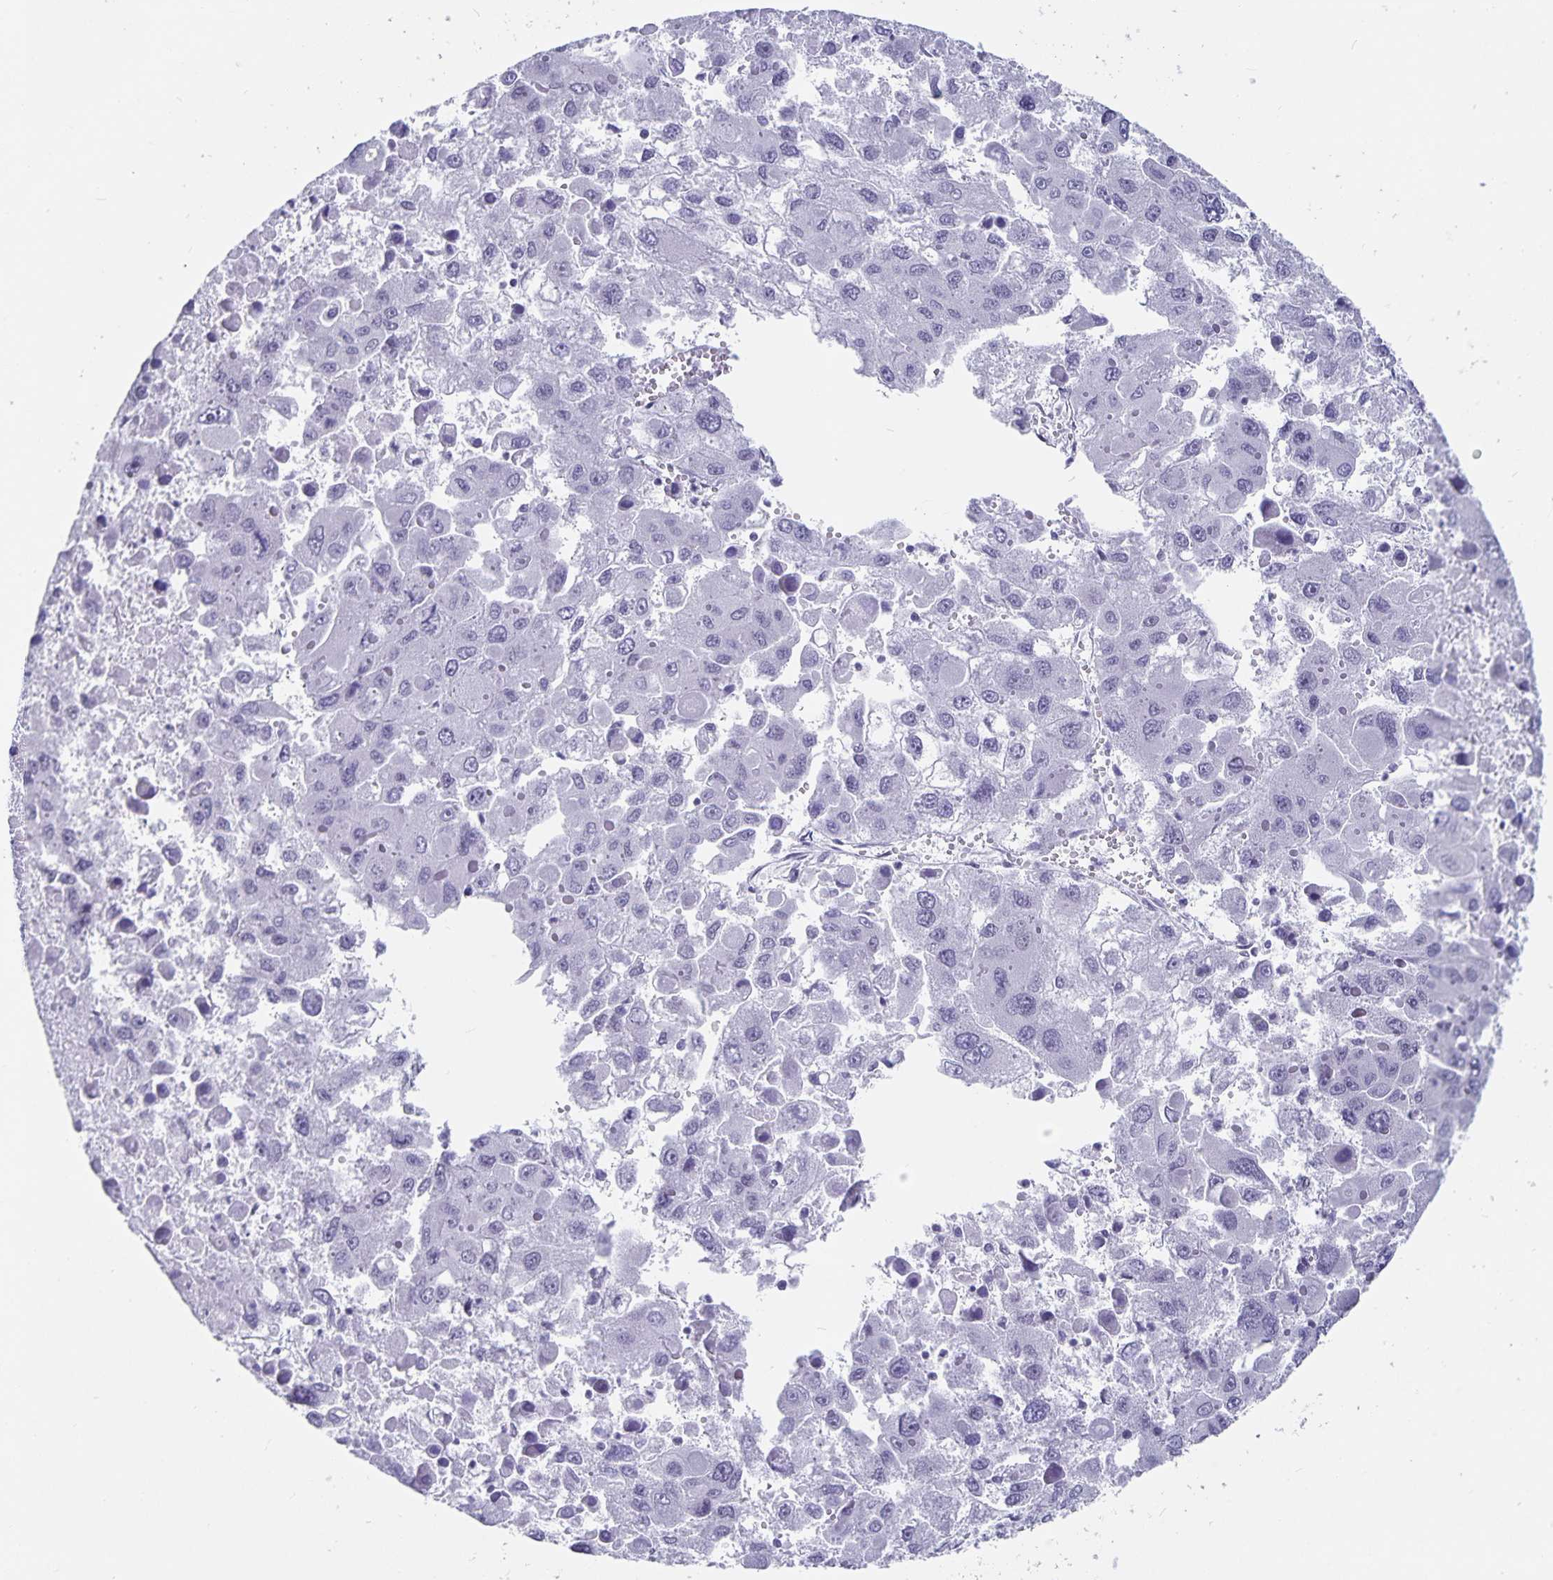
{"staining": {"intensity": "negative", "quantity": "none", "location": "none"}, "tissue": "liver cancer", "cell_type": "Tumor cells", "image_type": "cancer", "snomed": [{"axis": "morphology", "description": "Carcinoma, Hepatocellular, NOS"}, {"axis": "topography", "description": "Liver"}], "caption": "Hepatocellular carcinoma (liver) stained for a protein using immunohistochemistry shows no staining tumor cells.", "gene": "PBX2", "patient": {"sex": "female", "age": 41}}